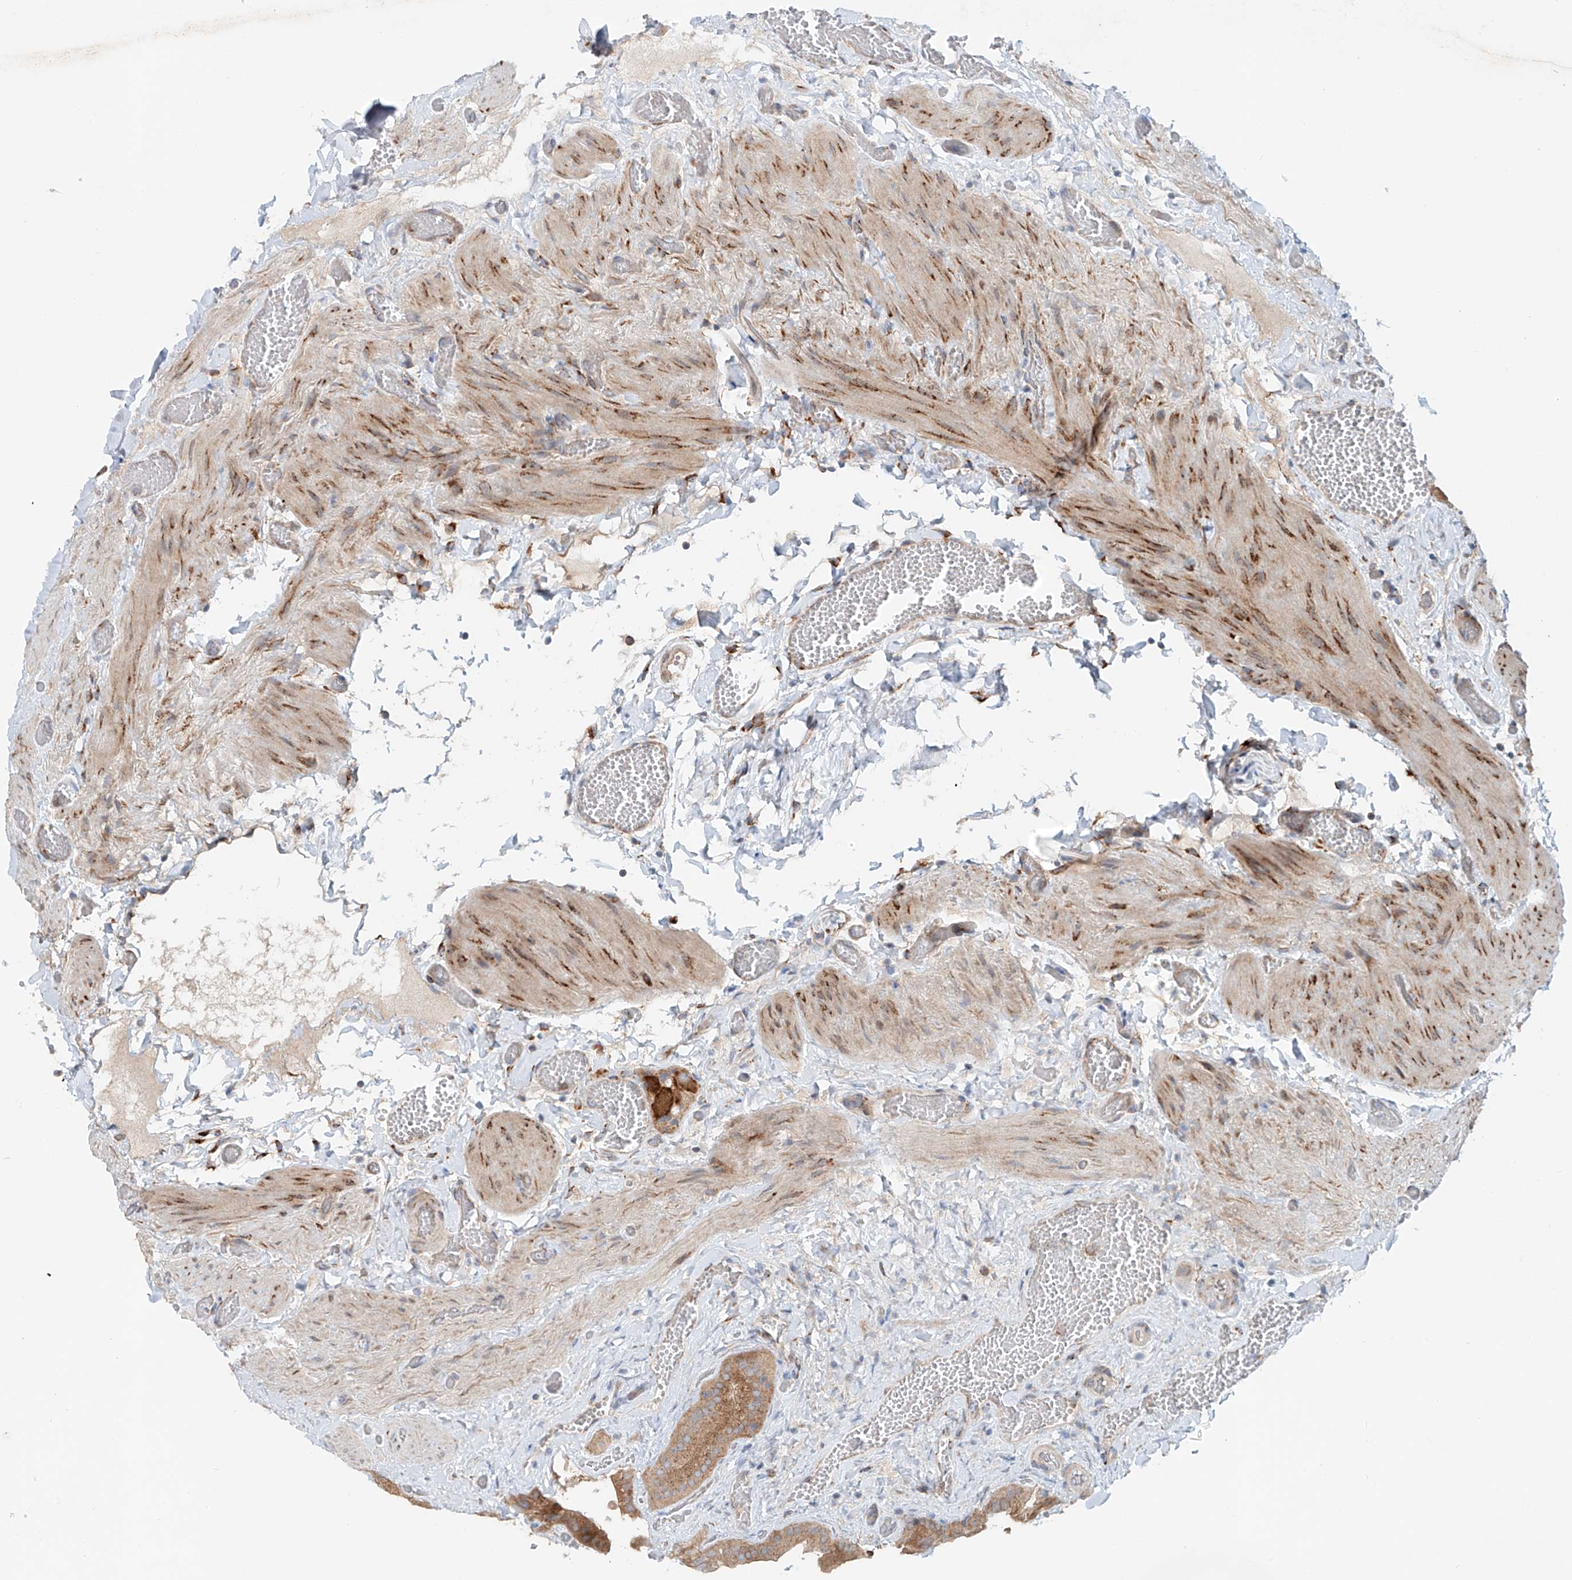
{"staining": {"intensity": "moderate", "quantity": ">75%", "location": "cytoplasmic/membranous"}, "tissue": "gallbladder", "cell_type": "Glandular cells", "image_type": "normal", "snomed": [{"axis": "morphology", "description": "Normal tissue, NOS"}, {"axis": "topography", "description": "Gallbladder"}], "caption": "Moderate cytoplasmic/membranous expression for a protein is present in approximately >75% of glandular cells of benign gallbladder using immunohistochemistry (IHC).", "gene": "SNAP29", "patient": {"sex": "female", "age": 64}}